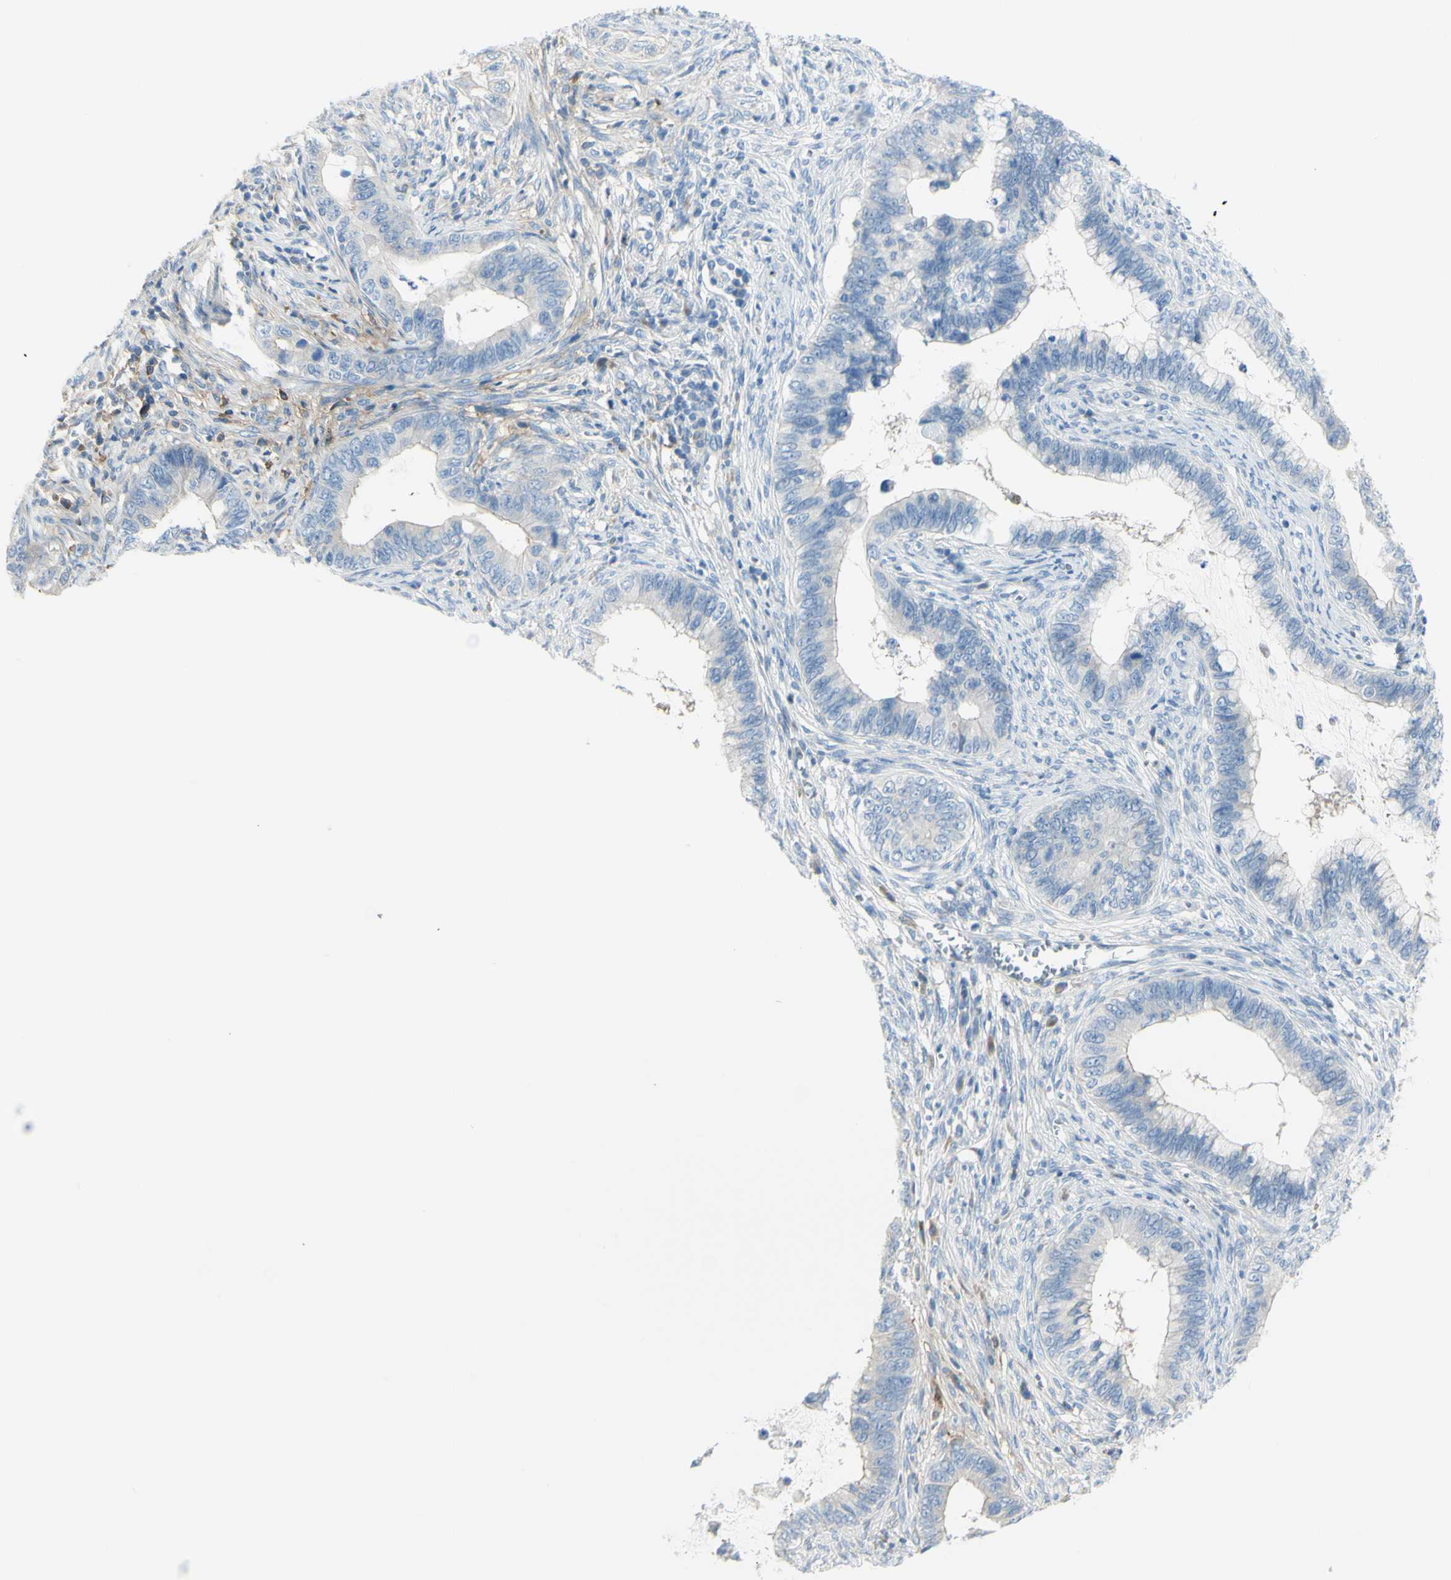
{"staining": {"intensity": "negative", "quantity": "none", "location": "none"}, "tissue": "cervical cancer", "cell_type": "Tumor cells", "image_type": "cancer", "snomed": [{"axis": "morphology", "description": "Adenocarcinoma, NOS"}, {"axis": "topography", "description": "Cervix"}], "caption": "This is an immunohistochemistry photomicrograph of human cervical cancer (adenocarcinoma). There is no expression in tumor cells.", "gene": "NCBP2L", "patient": {"sex": "female", "age": 44}}